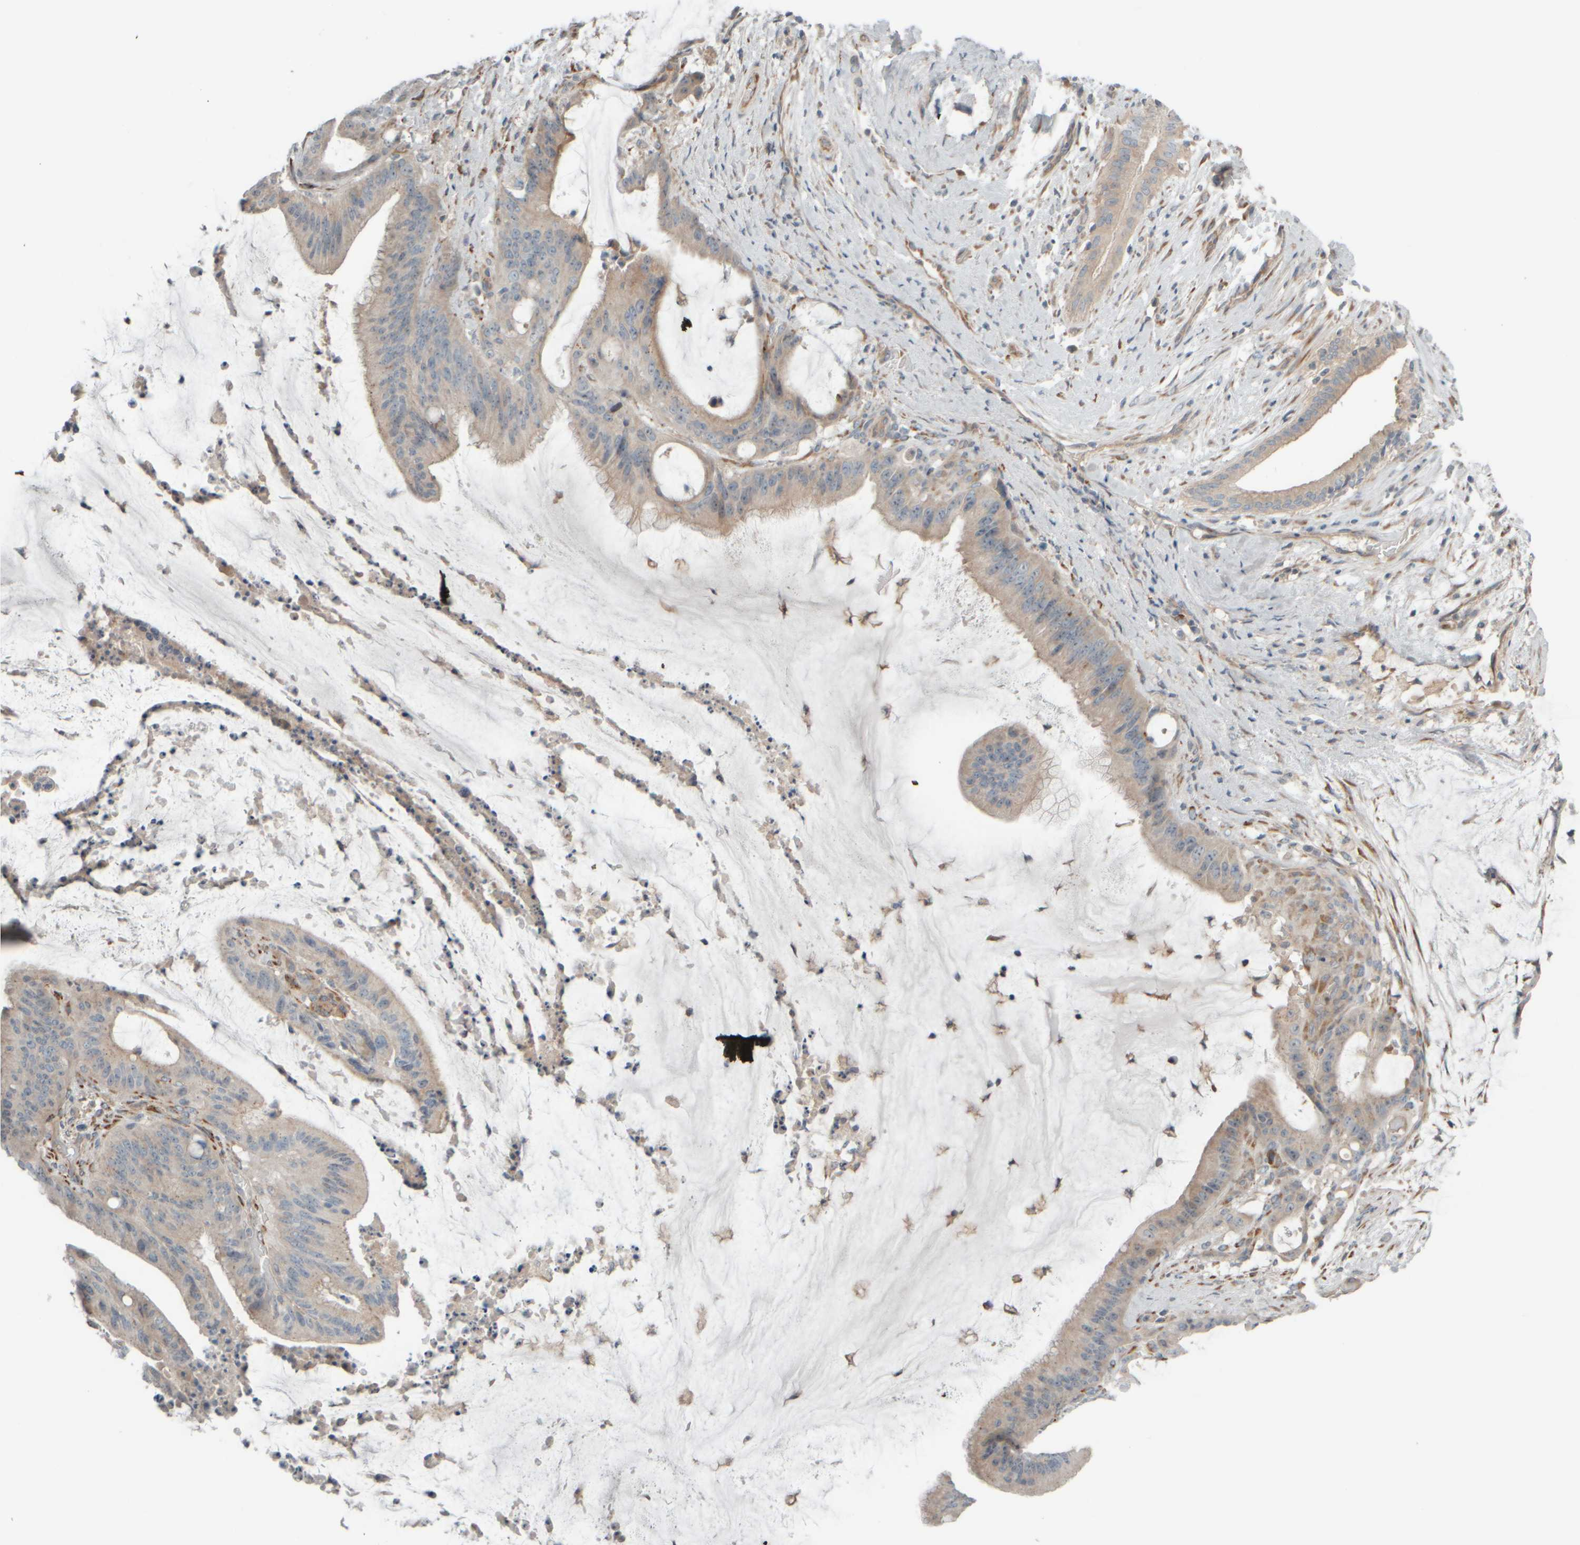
{"staining": {"intensity": "weak", "quantity": "25%-75%", "location": "cytoplasmic/membranous"}, "tissue": "liver cancer", "cell_type": "Tumor cells", "image_type": "cancer", "snomed": [{"axis": "morphology", "description": "Normal tissue, NOS"}, {"axis": "morphology", "description": "Cholangiocarcinoma"}, {"axis": "topography", "description": "Liver"}, {"axis": "topography", "description": "Peripheral nerve tissue"}], "caption": "Tumor cells reveal weak cytoplasmic/membranous positivity in about 25%-75% of cells in cholangiocarcinoma (liver).", "gene": "HGS", "patient": {"sex": "female", "age": 73}}